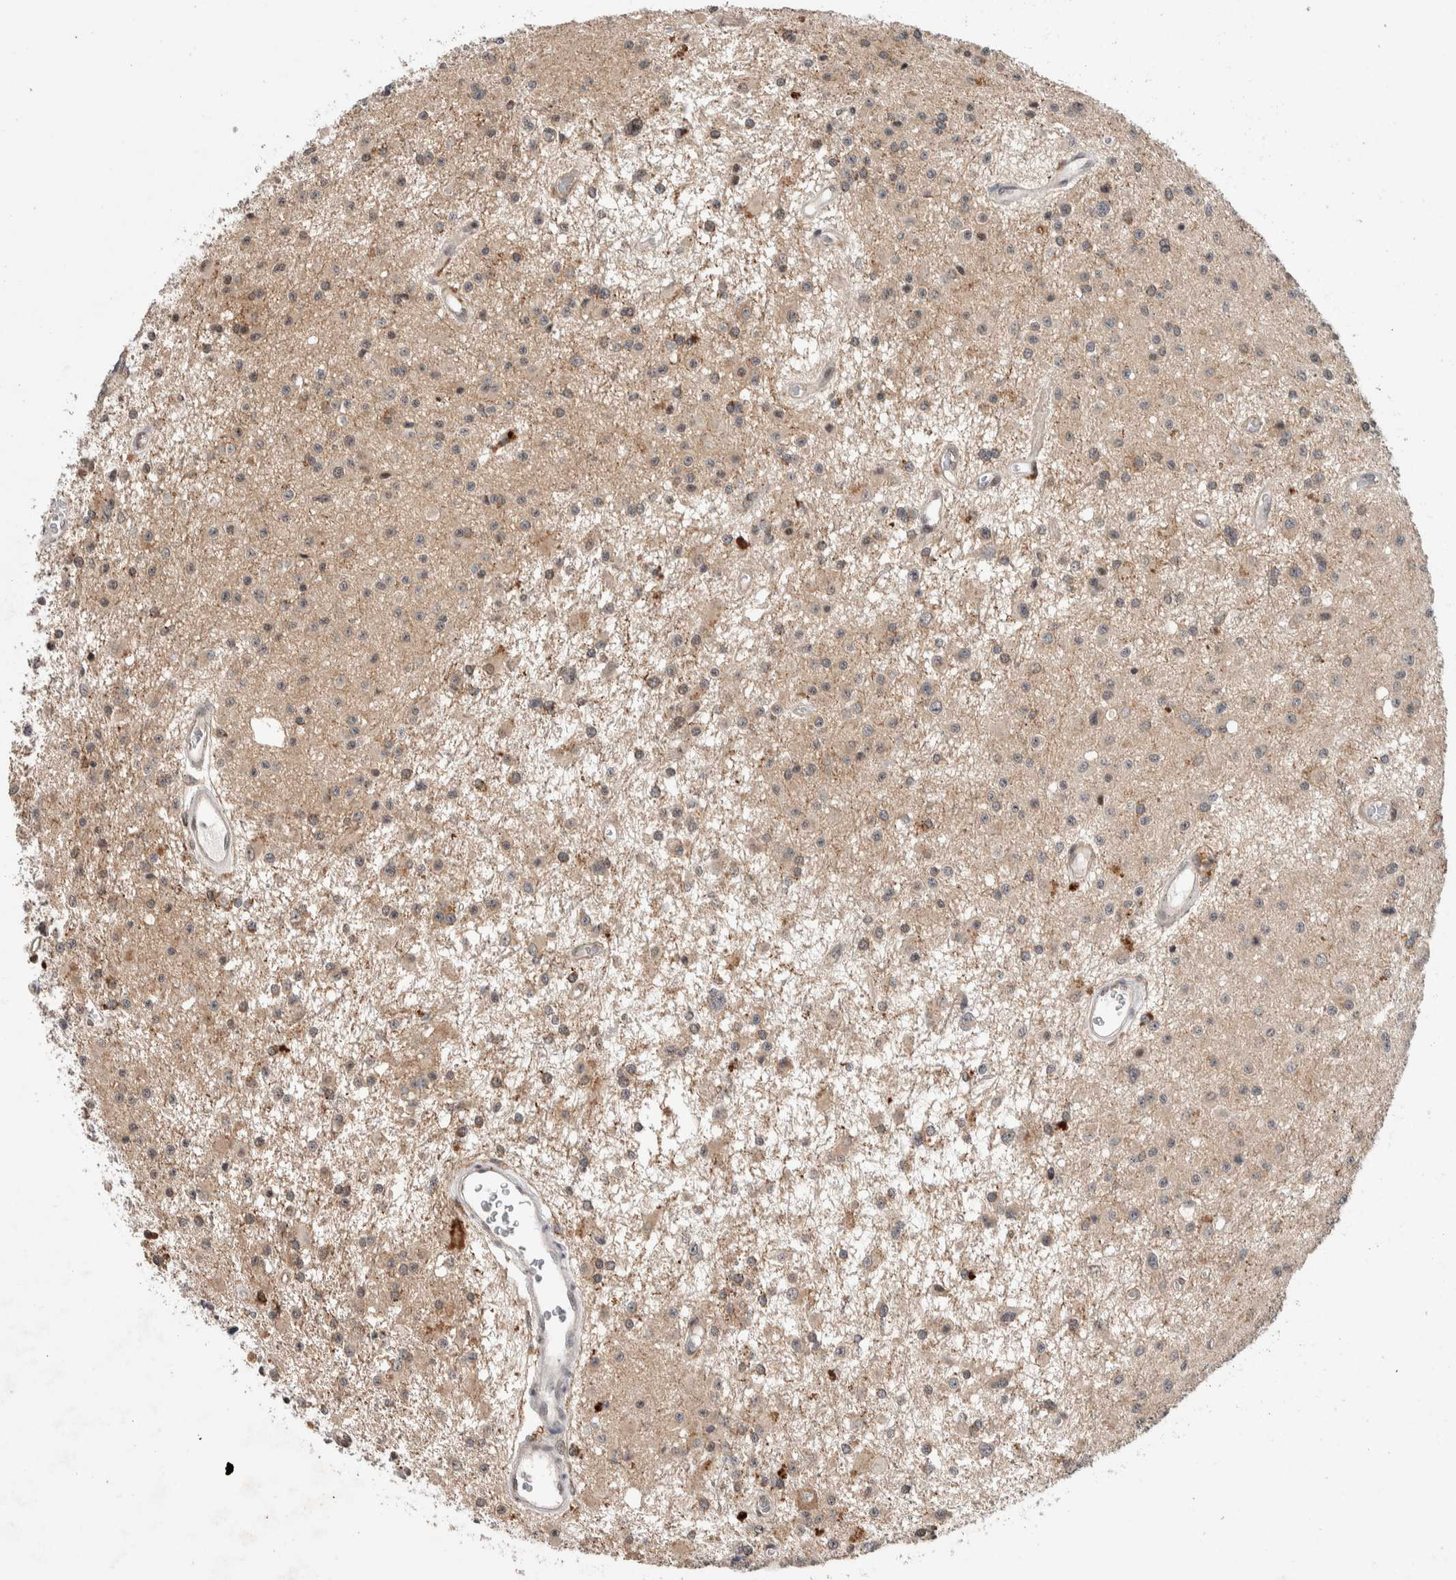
{"staining": {"intensity": "moderate", "quantity": "25%-75%", "location": "cytoplasmic/membranous"}, "tissue": "glioma", "cell_type": "Tumor cells", "image_type": "cancer", "snomed": [{"axis": "morphology", "description": "Glioma, malignant, Low grade"}, {"axis": "topography", "description": "Brain"}], "caption": "Immunohistochemical staining of human glioma displays moderate cytoplasmic/membranous protein expression in about 25%-75% of tumor cells.", "gene": "KCNK1", "patient": {"sex": "male", "age": 58}}